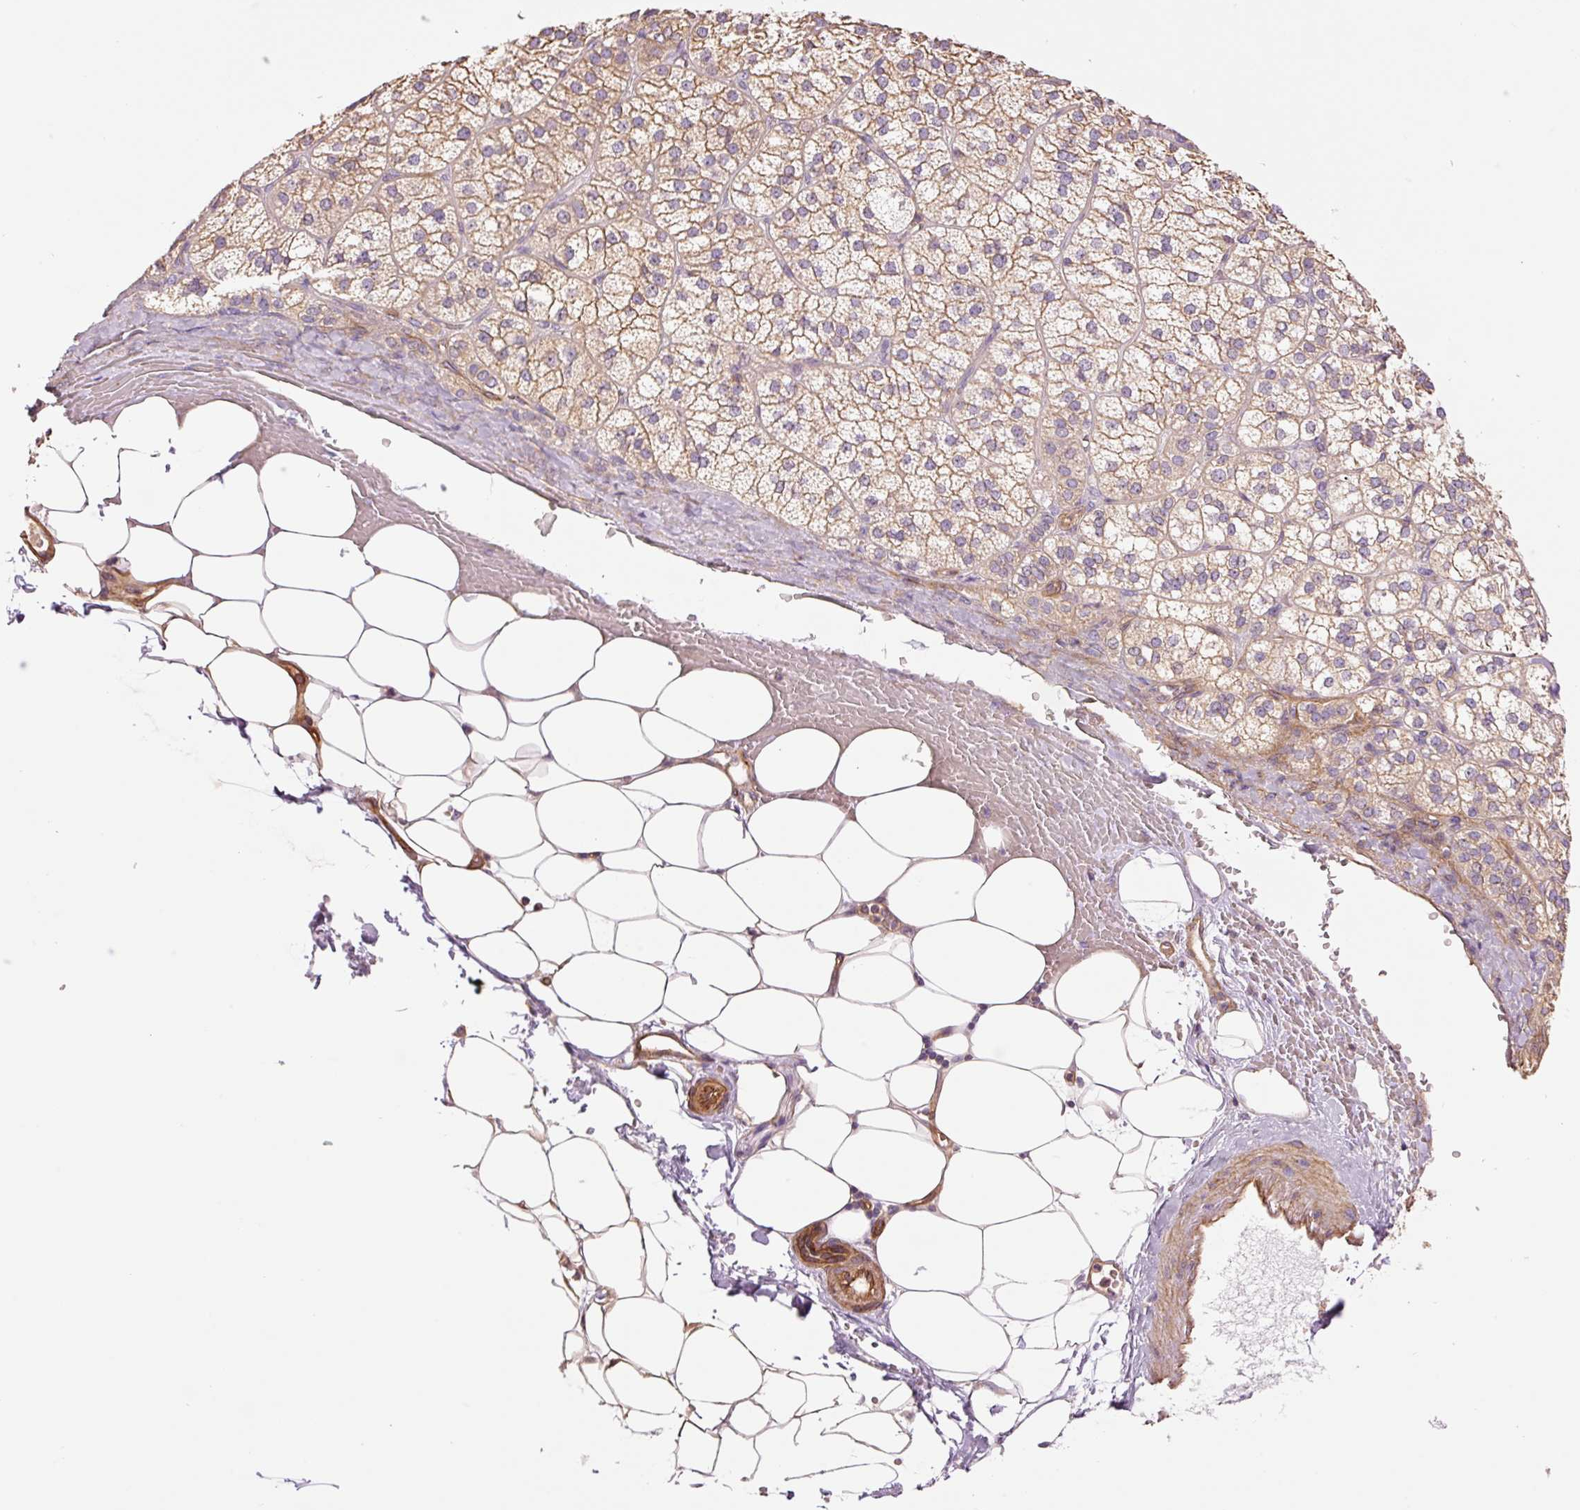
{"staining": {"intensity": "moderate", "quantity": "25%-75%", "location": "cytoplasmic/membranous"}, "tissue": "adrenal gland", "cell_type": "Glandular cells", "image_type": "normal", "snomed": [{"axis": "morphology", "description": "Normal tissue, NOS"}, {"axis": "topography", "description": "Adrenal gland"}], "caption": "This photomicrograph displays immunohistochemistry staining of normal adrenal gland, with medium moderate cytoplasmic/membranous positivity in approximately 25%-75% of glandular cells.", "gene": "PPP1R1B", "patient": {"sex": "female", "age": 60}}